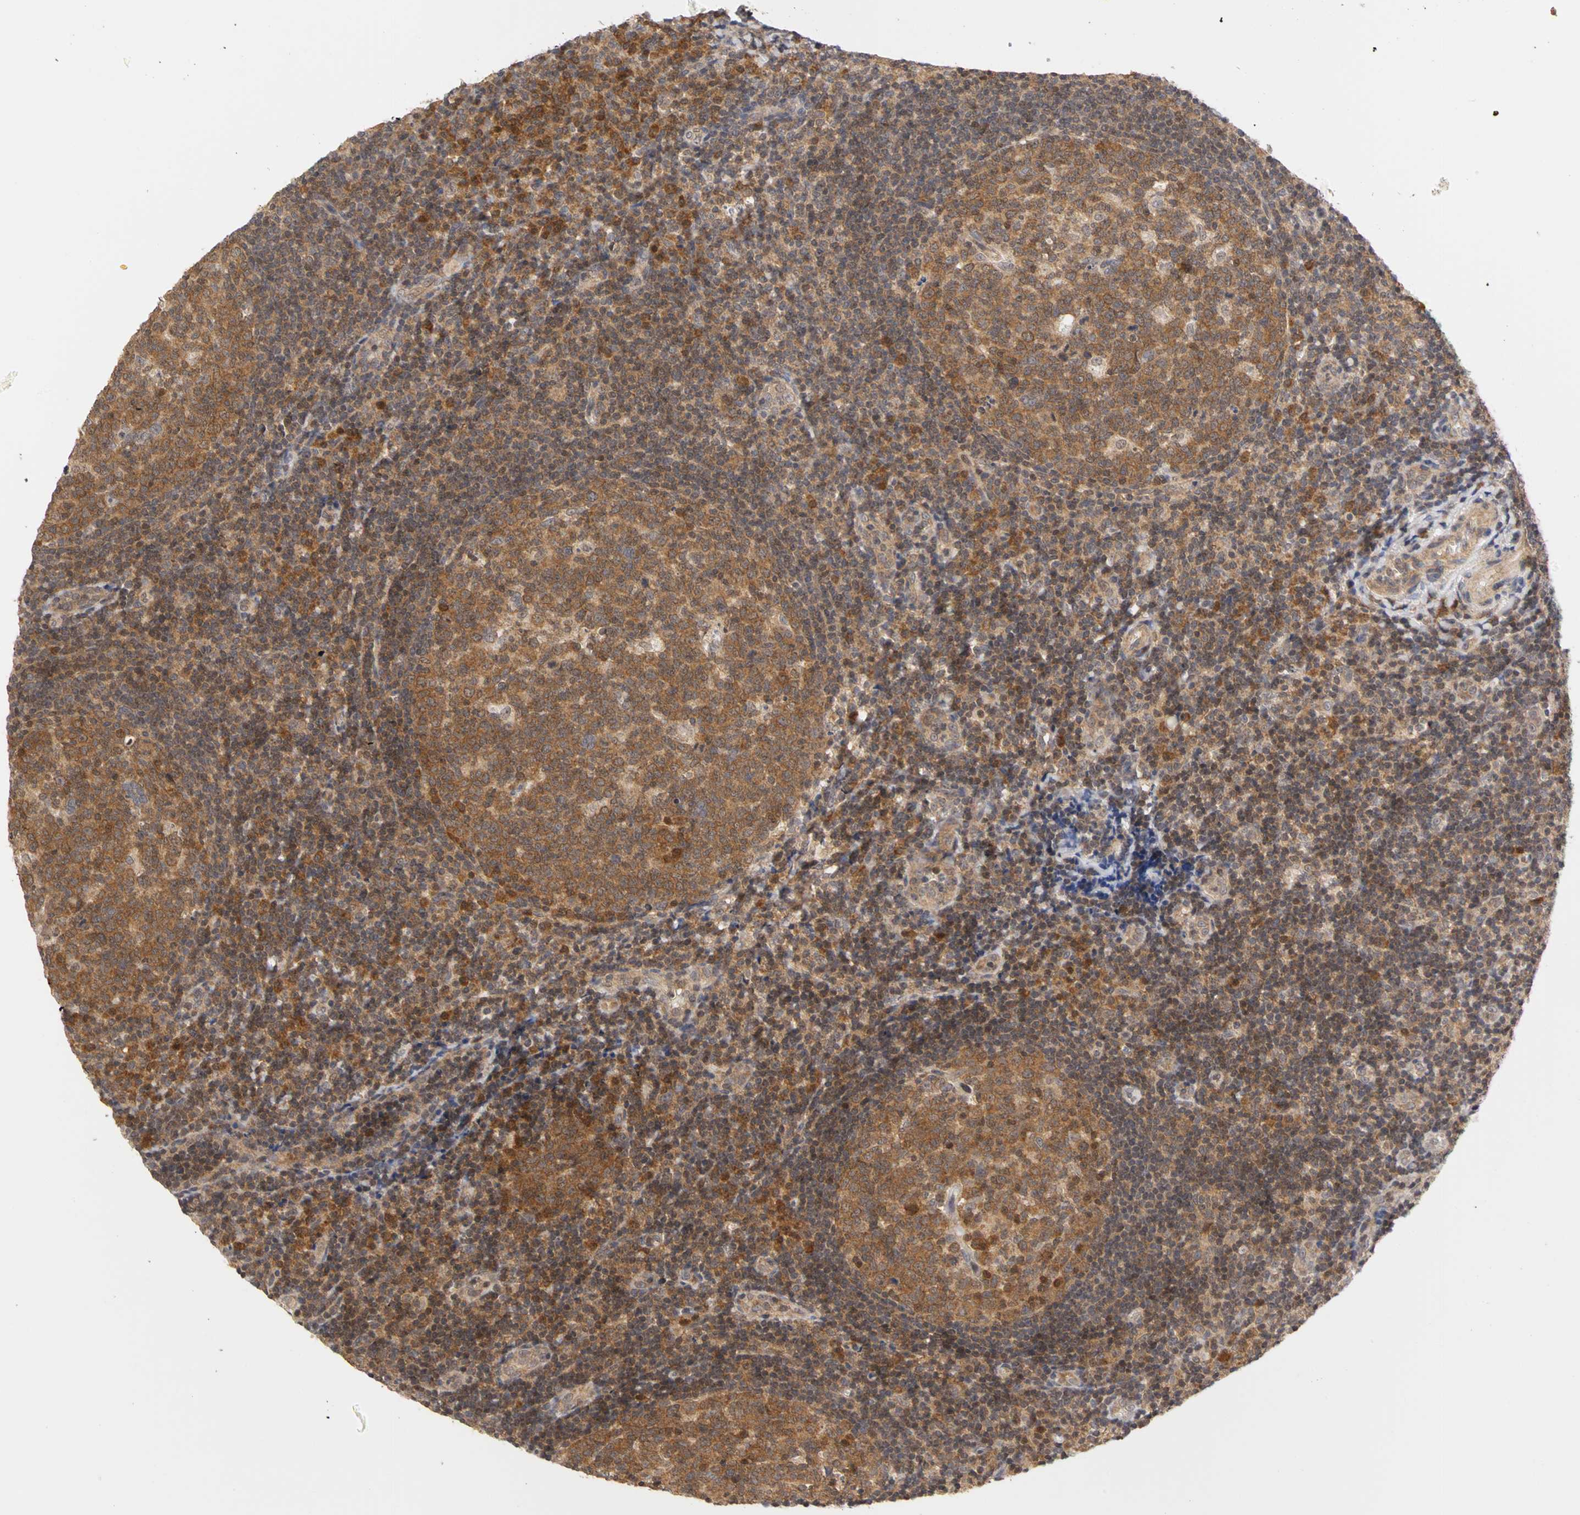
{"staining": {"intensity": "strong", "quantity": ">75%", "location": "cytoplasmic/membranous,nuclear"}, "tissue": "tonsil", "cell_type": "Germinal center cells", "image_type": "normal", "snomed": [{"axis": "morphology", "description": "Normal tissue, NOS"}, {"axis": "topography", "description": "Tonsil"}], "caption": "Immunohistochemistry (DAB) staining of unremarkable human tonsil shows strong cytoplasmic/membranous,nuclear protein expression in about >75% of germinal center cells.", "gene": "UBE2M", "patient": {"sex": "female", "age": 40}}